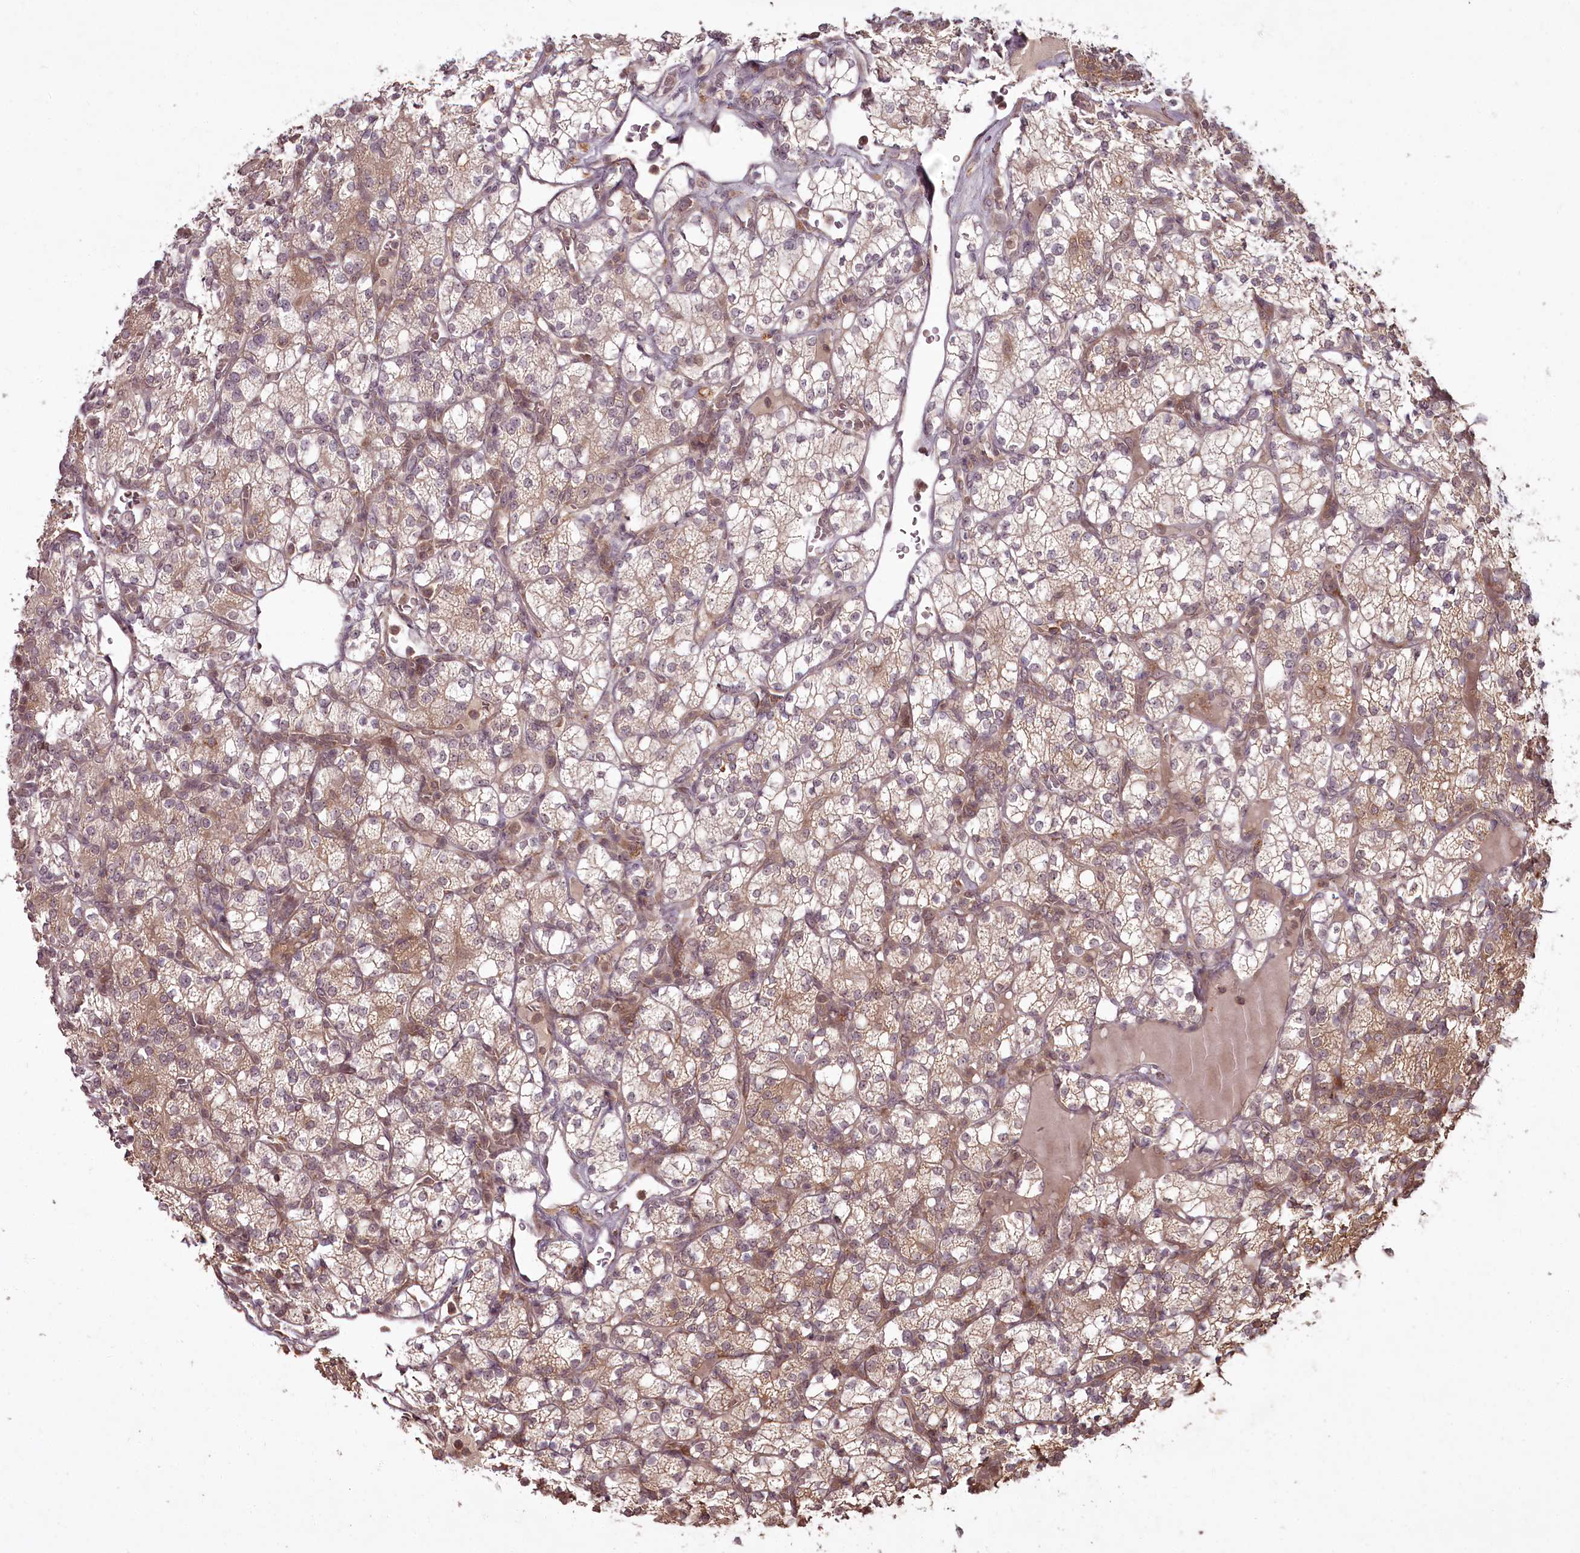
{"staining": {"intensity": "weak", "quantity": ">75%", "location": "cytoplasmic/membranous"}, "tissue": "renal cancer", "cell_type": "Tumor cells", "image_type": "cancer", "snomed": [{"axis": "morphology", "description": "Adenocarcinoma, NOS"}, {"axis": "topography", "description": "Kidney"}], "caption": "Immunohistochemical staining of adenocarcinoma (renal) shows low levels of weak cytoplasmic/membranous positivity in approximately >75% of tumor cells. (DAB (3,3'-diaminobenzidine) = brown stain, brightfield microscopy at high magnification).", "gene": "PCBP2", "patient": {"sex": "male", "age": 77}}